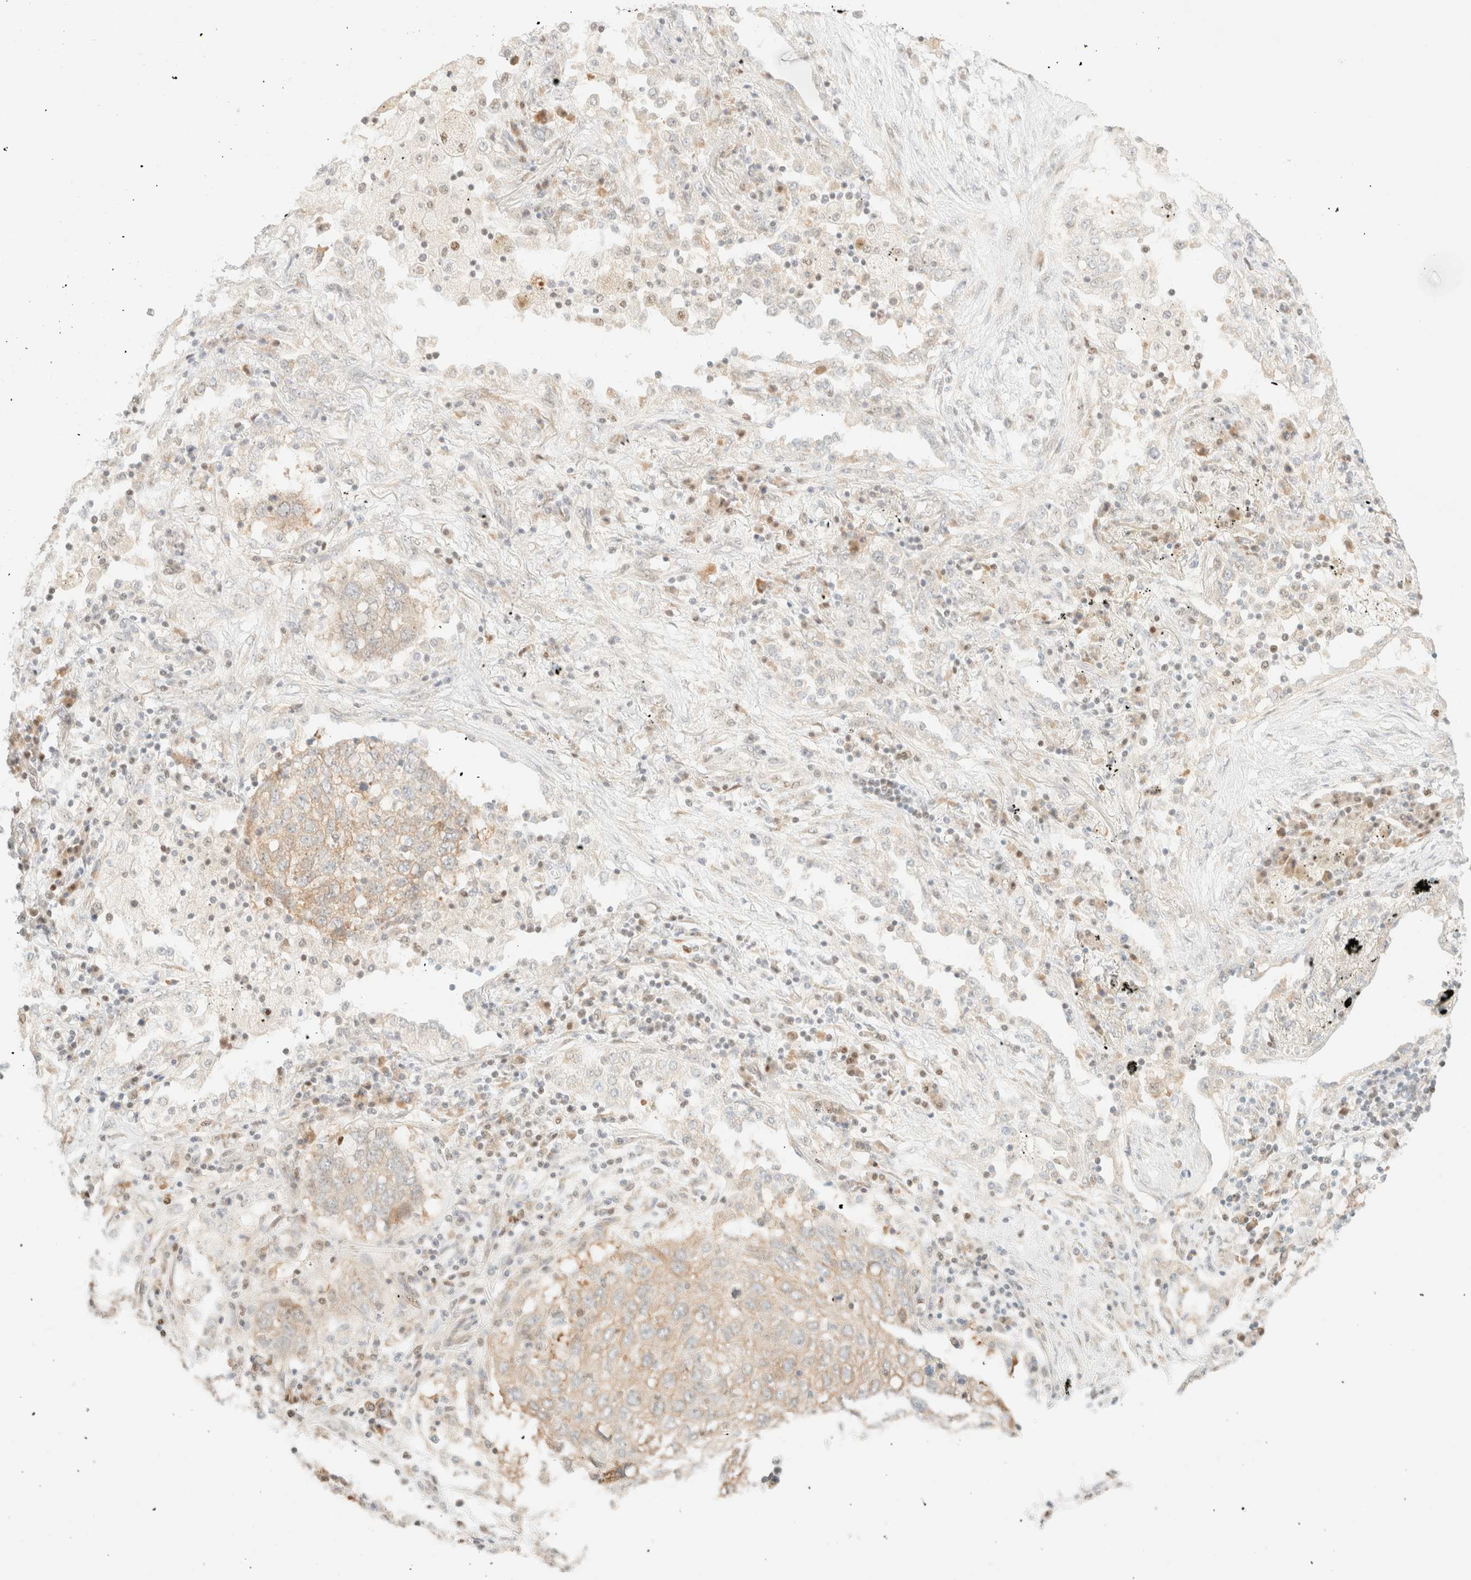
{"staining": {"intensity": "weak", "quantity": "<25%", "location": "cytoplasmic/membranous"}, "tissue": "lung cancer", "cell_type": "Tumor cells", "image_type": "cancer", "snomed": [{"axis": "morphology", "description": "Squamous cell carcinoma, NOS"}, {"axis": "topography", "description": "Lung"}], "caption": "A histopathology image of human lung cancer is negative for staining in tumor cells.", "gene": "TSR1", "patient": {"sex": "female", "age": 63}}